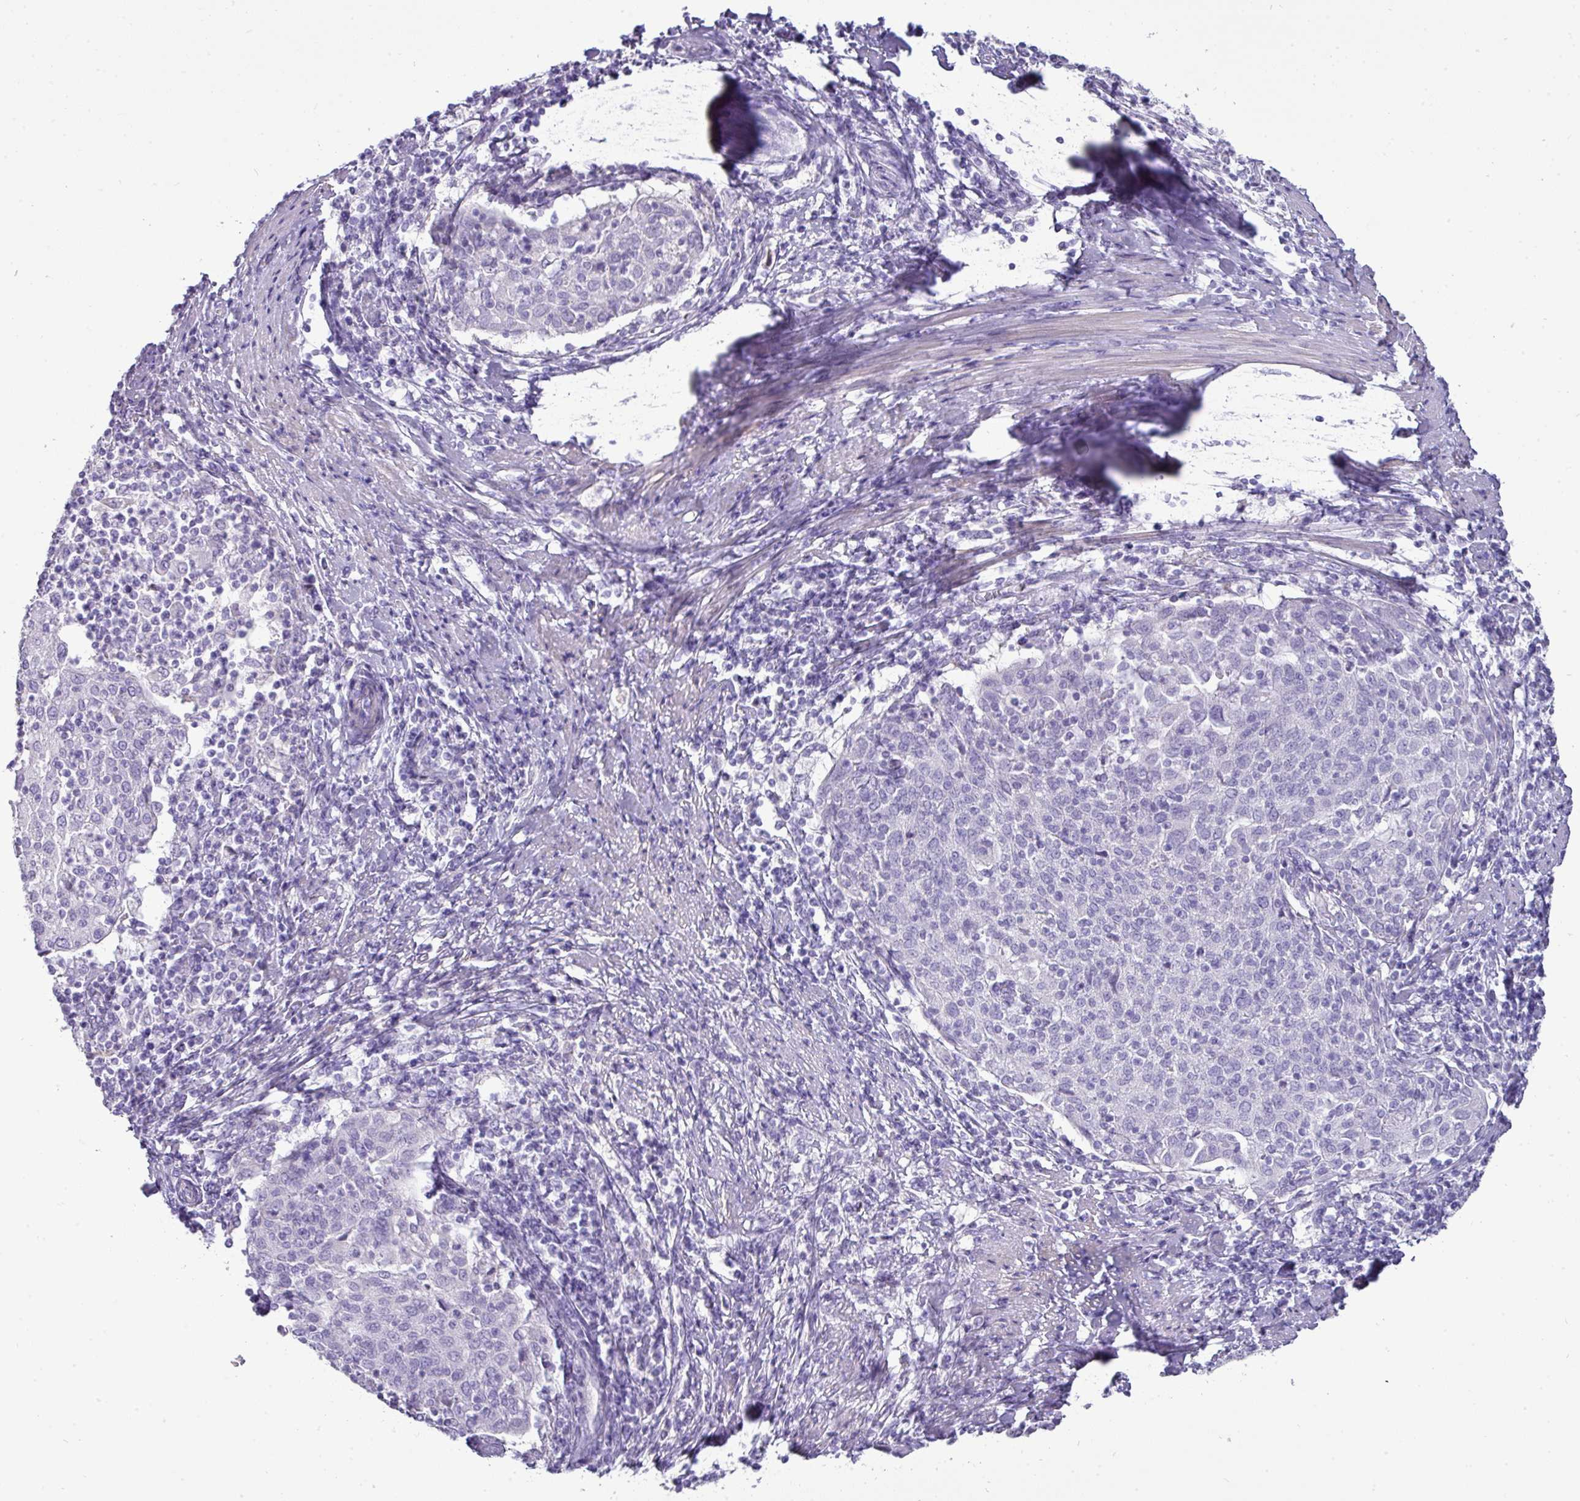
{"staining": {"intensity": "negative", "quantity": "none", "location": "none"}, "tissue": "cervical cancer", "cell_type": "Tumor cells", "image_type": "cancer", "snomed": [{"axis": "morphology", "description": "Squamous cell carcinoma, NOS"}, {"axis": "topography", "description": "Cervix"}], "caption": "This is an immunohistochemistry photomicrograph of human cervical squamous cell carcinoma. There is no positivity in tumor cells.", "gene": "GSTA3", "patient": {"sex": "female", "age": 52}}